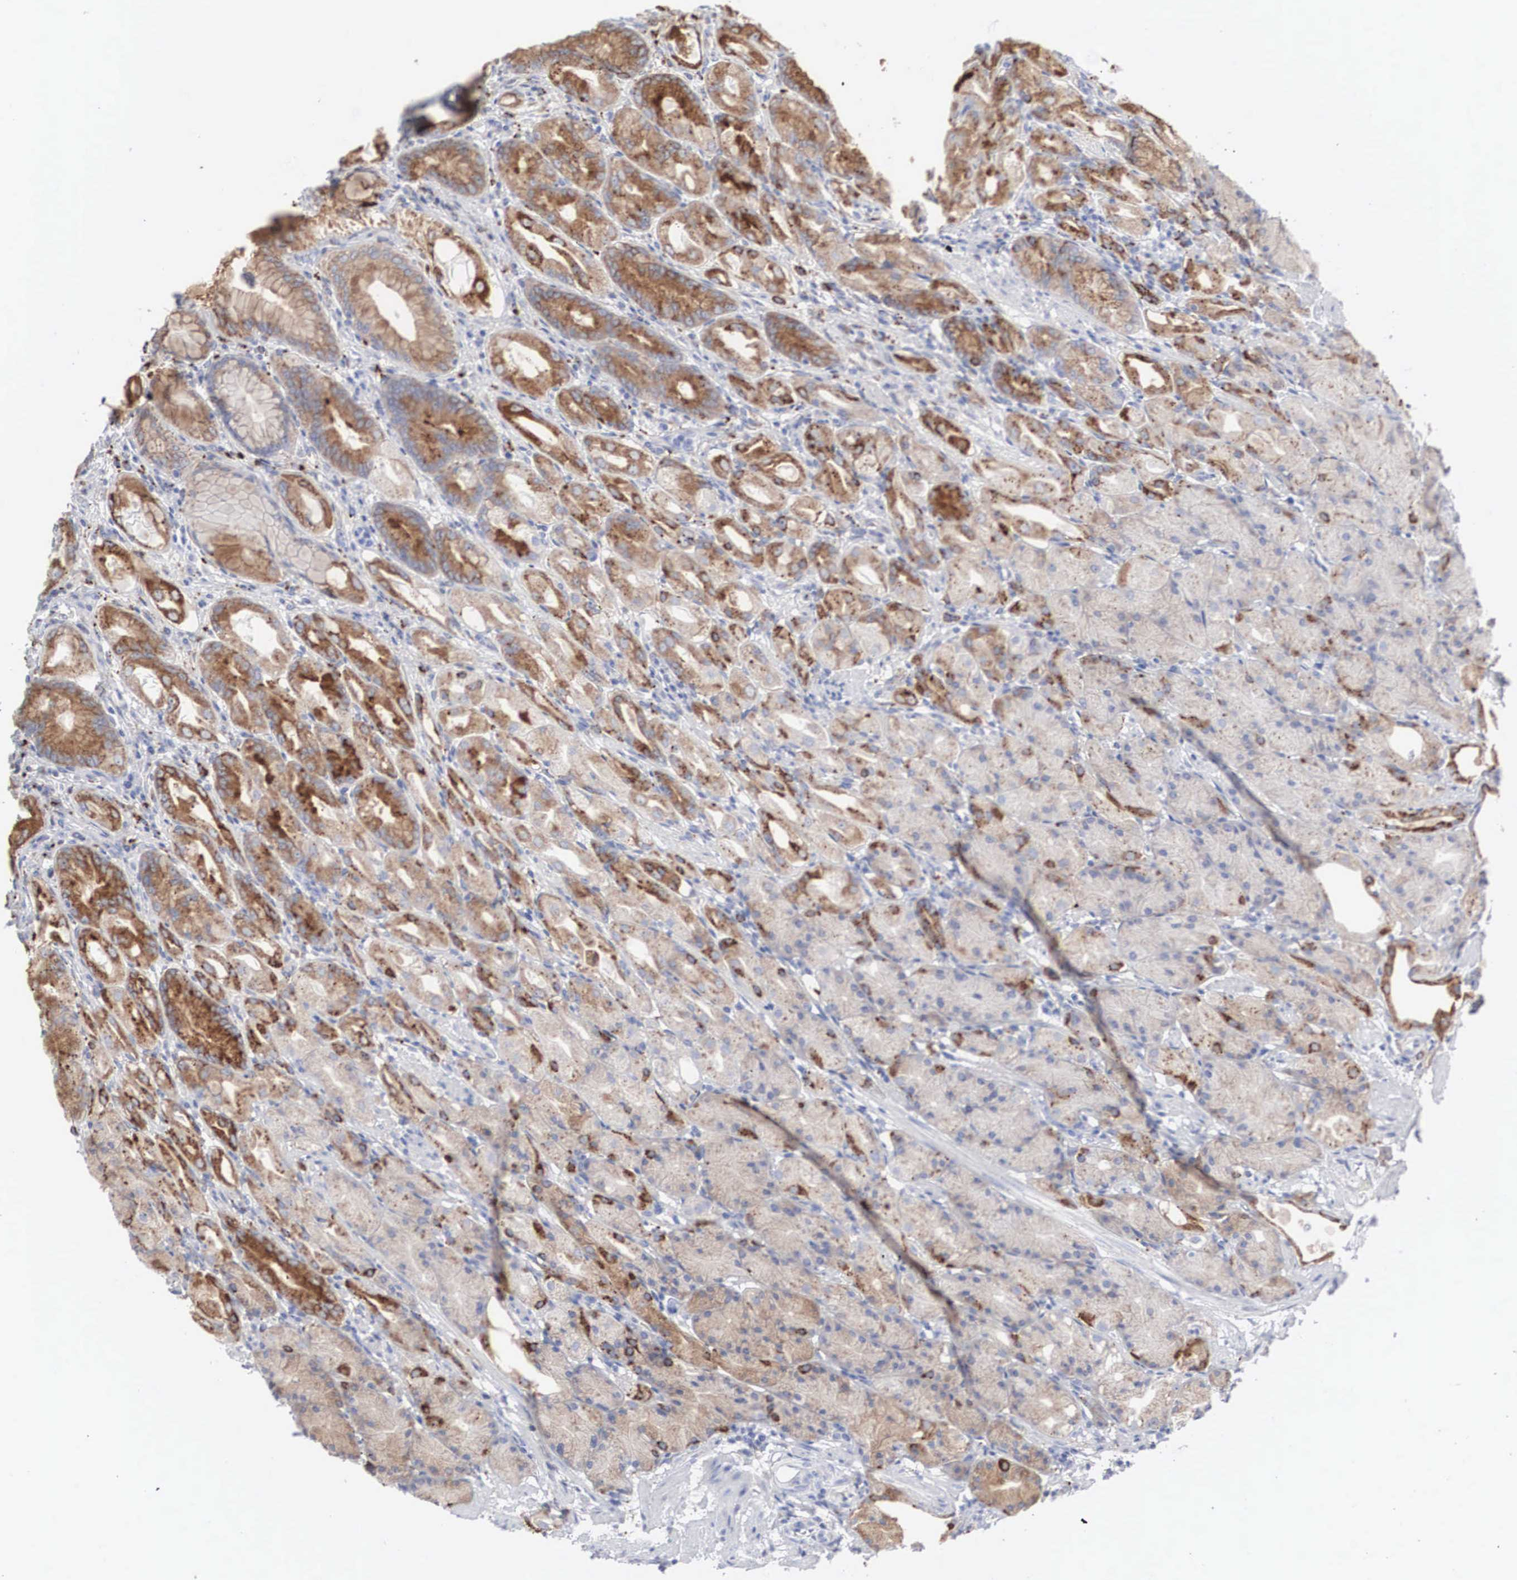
{"staining": {"intensity": "moderate", "quantity": "25%-75%", "location": "cytoplasmic/membranous"}, "tissue": "stomach", "cell_type": "Glandular cells", "image_type": "normal", "snomed": [{"axis": "morphology", "description": "Normal tissue, NOS"}, {"axis": "topography", "description": "Stomach, upper"}], "caption": "IHC micrograph of normal stomach stained for a protein (brown), which reveals medium levels of moderate cytoplasmic/membranous positivity in approximately 25%-75% of glandular cells.", "gene": "LGALS3BP", "patient": {"sex": "female", "age": 75}}